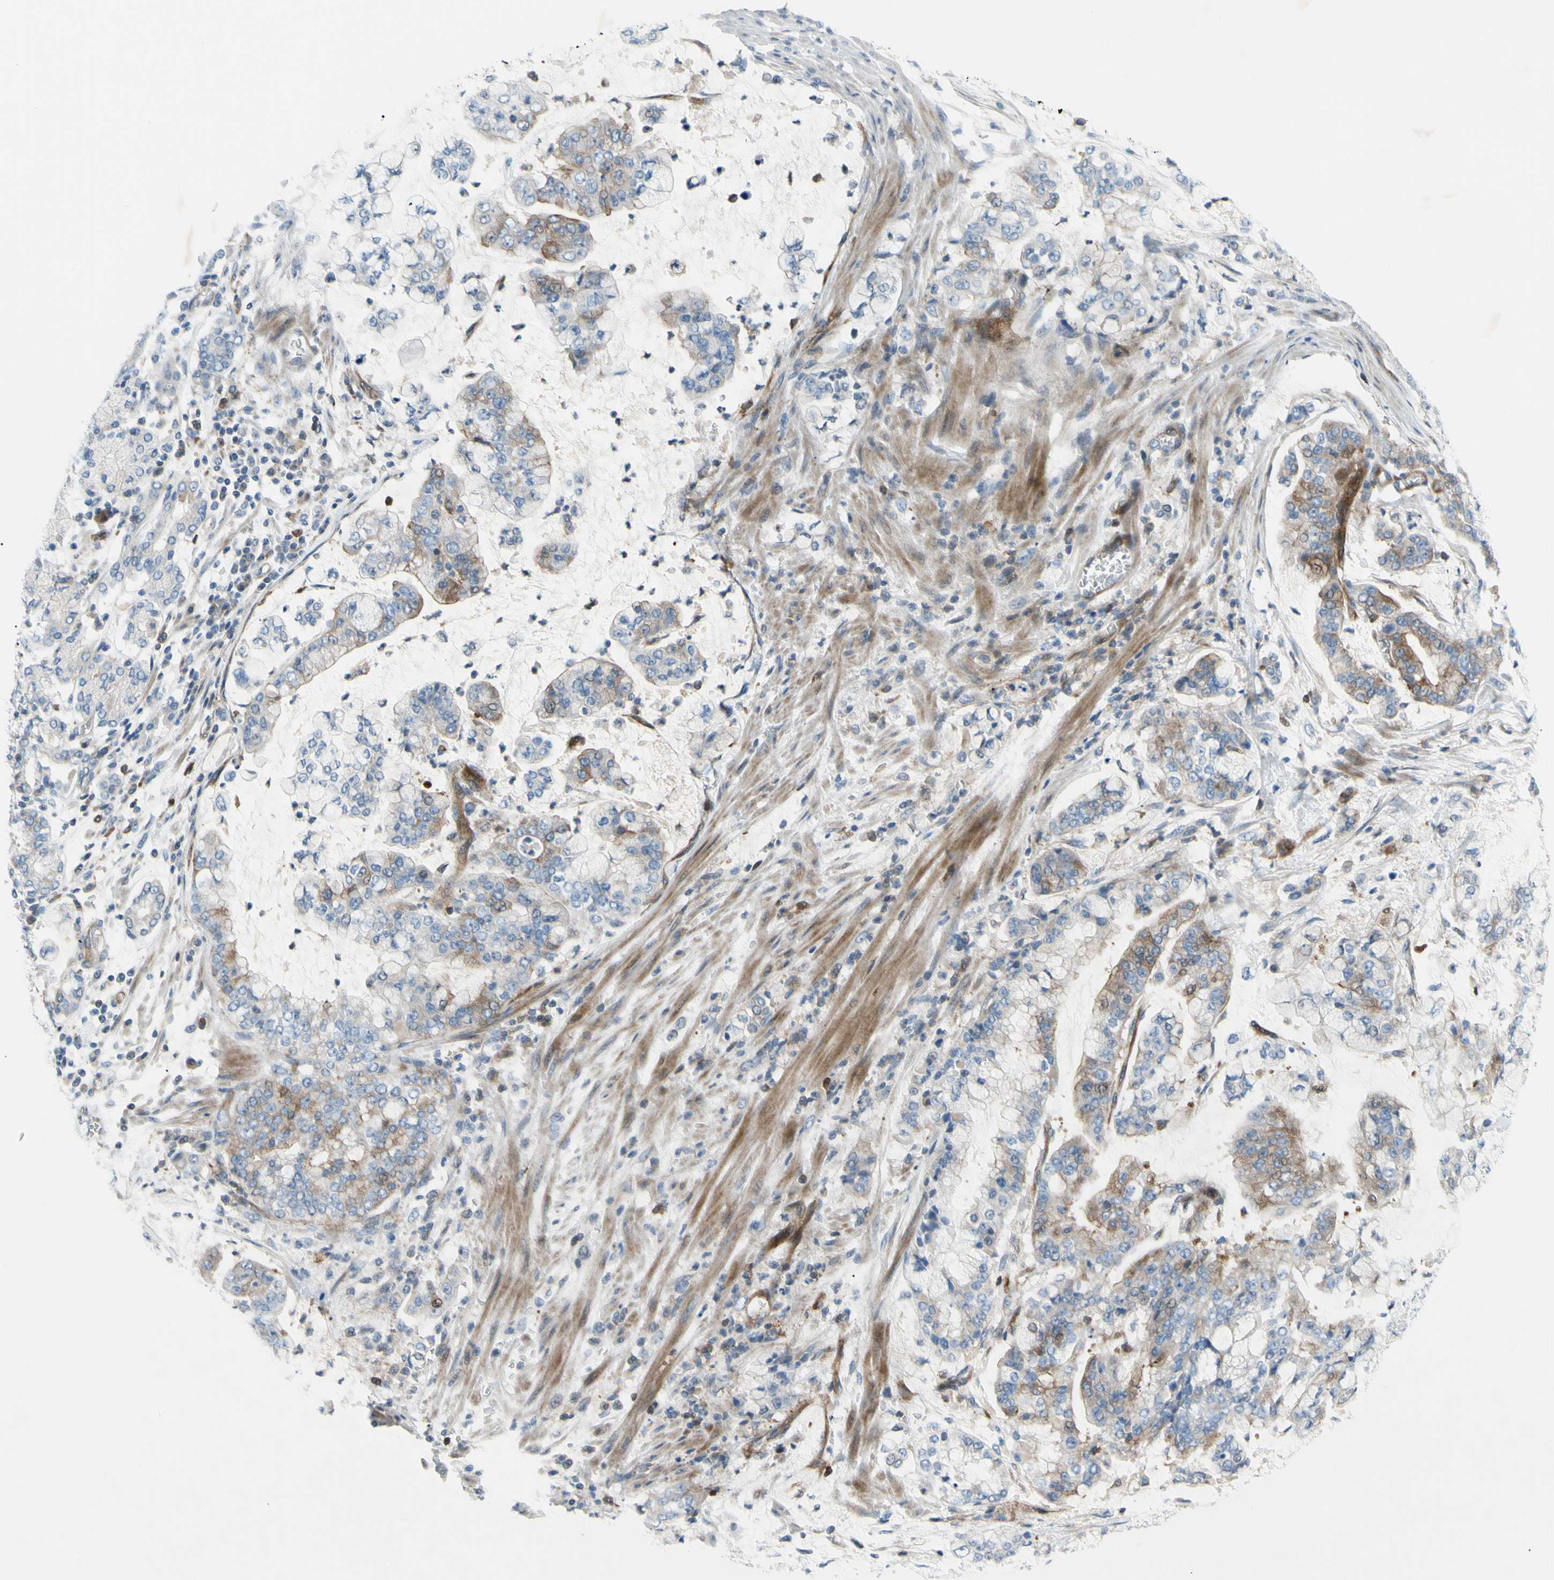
{"staining": {"intensity": "moderate", "quantity": "25%-75%", "location": "cytoplasmic/membranous"}, "tissue": "stomach cancer", "cell_type": "Tumor cells", "image_type": "cancer", "snomed": [{"axis": "morphology", "description": "Normal tissue, NOS"}, {"axis": "morphology", "description": "Adenocarcinoma, NOS"}, {"axis": "topography", "description": "Stomach, upper"}, {"axis": "topography", "description": "Stomach"}], "caption": "Stomach cancer stained for a protein (brown) reveals moderate cytoplasmic/membranous positive staining in approximately 25%-75% of tumor cells.", "gene": "PAK2", "patient": {"sex": "male", "age": 76}}